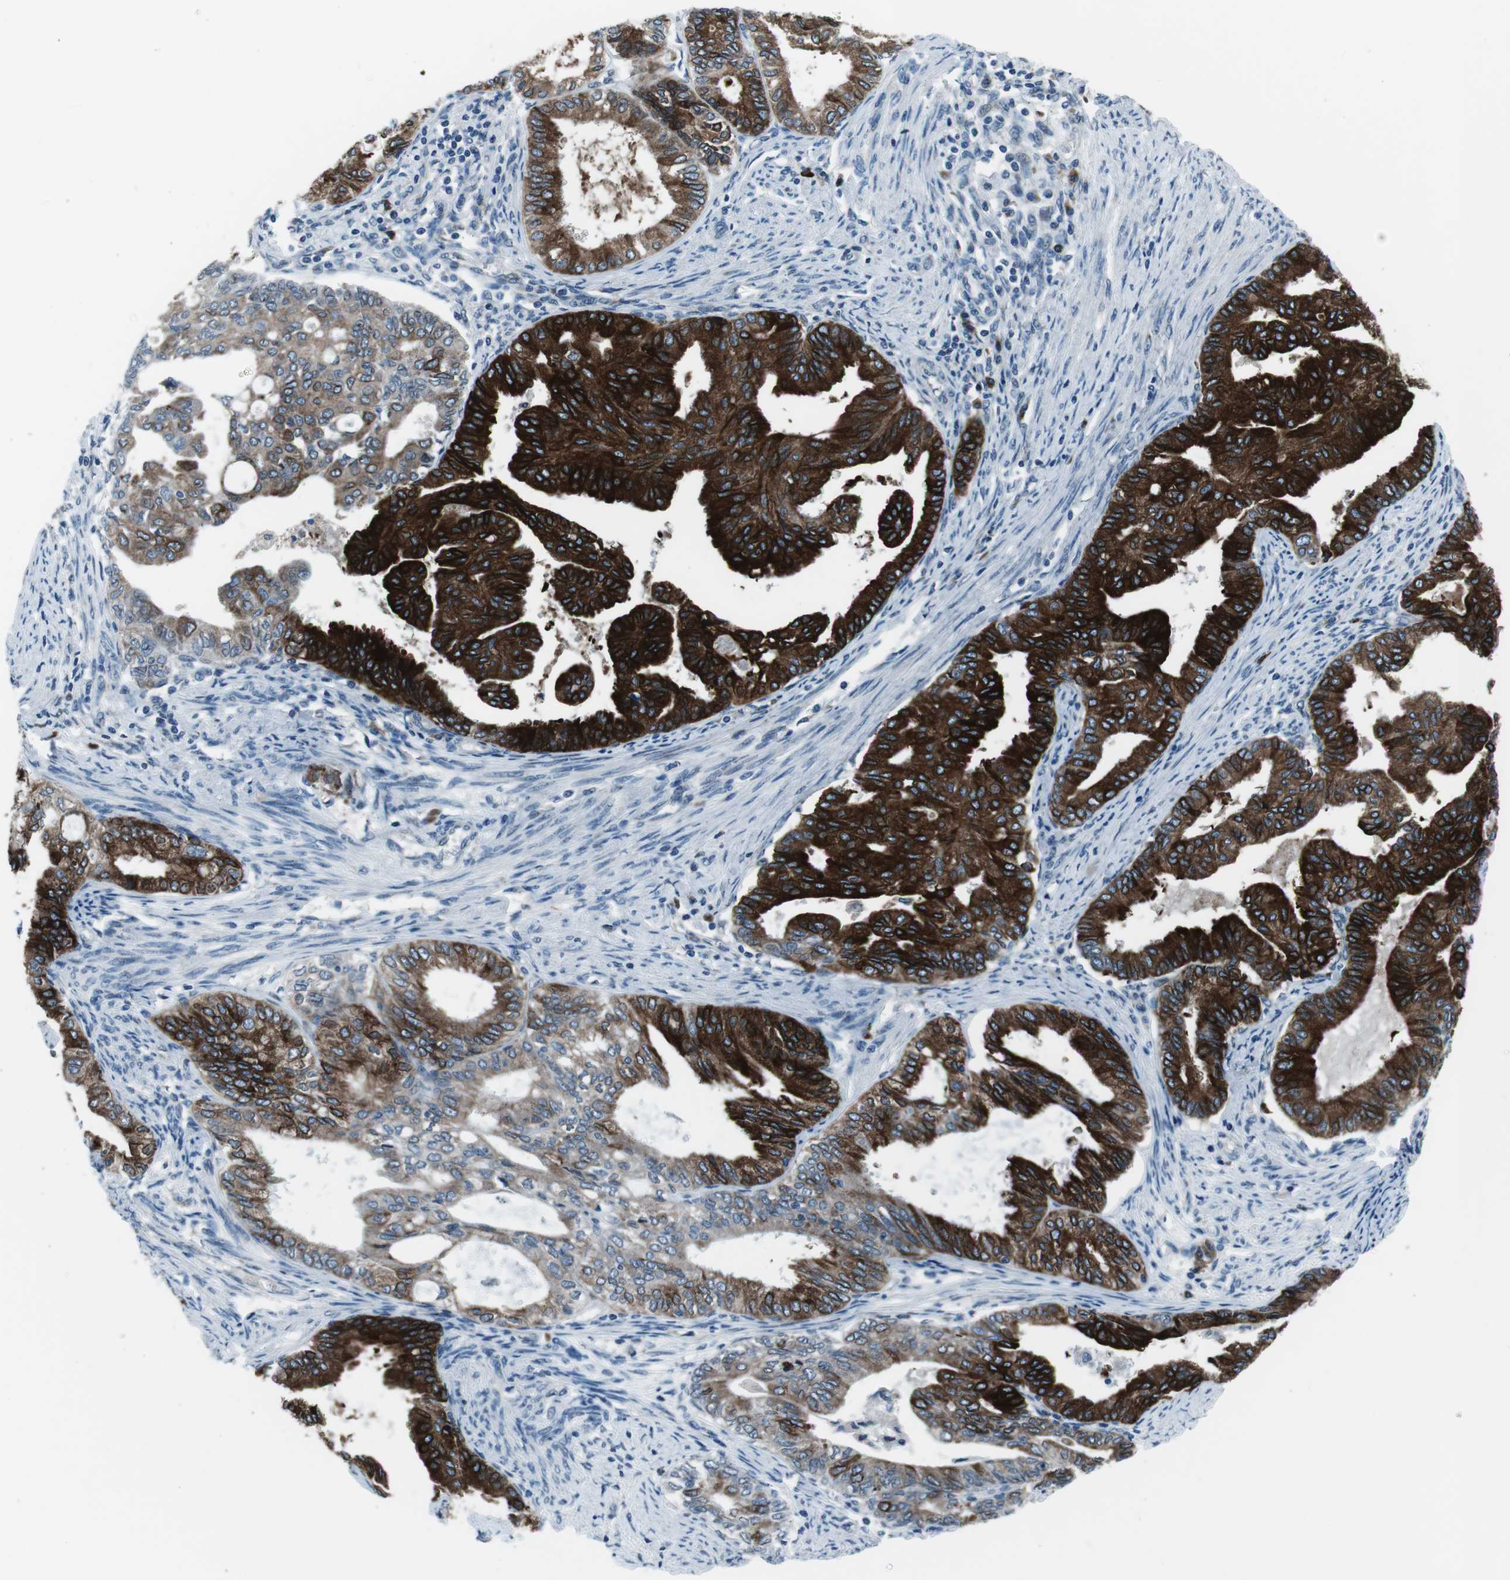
{"staining": {"intensity": "strong", "quantity": ">75%", "location": "cytoplasmic/membranous"}, "tissue": "endometrial cancer", "cell_type": "Tumor cells", "image_type": "cancer", "snomed": [{"axis": "morphology", "description": "Adenocarcinoma, NOS"}, {"axis": "topography", "description": "Endometrium"}], "caption": "IHC staining of endometrial adenocarcinoma, which demonstrates high levels of strong cytoplasmic/membranous positivity in about >75% of tumor cells indicating strong cytoplasmic/membranous protein staining. The staining was performed using DAB (brown) for protein detection and nuclei were counterstained in hematoxylin (blue).", "gene": "NUCB2", "patient": {"sex": "female", "age": 86}}